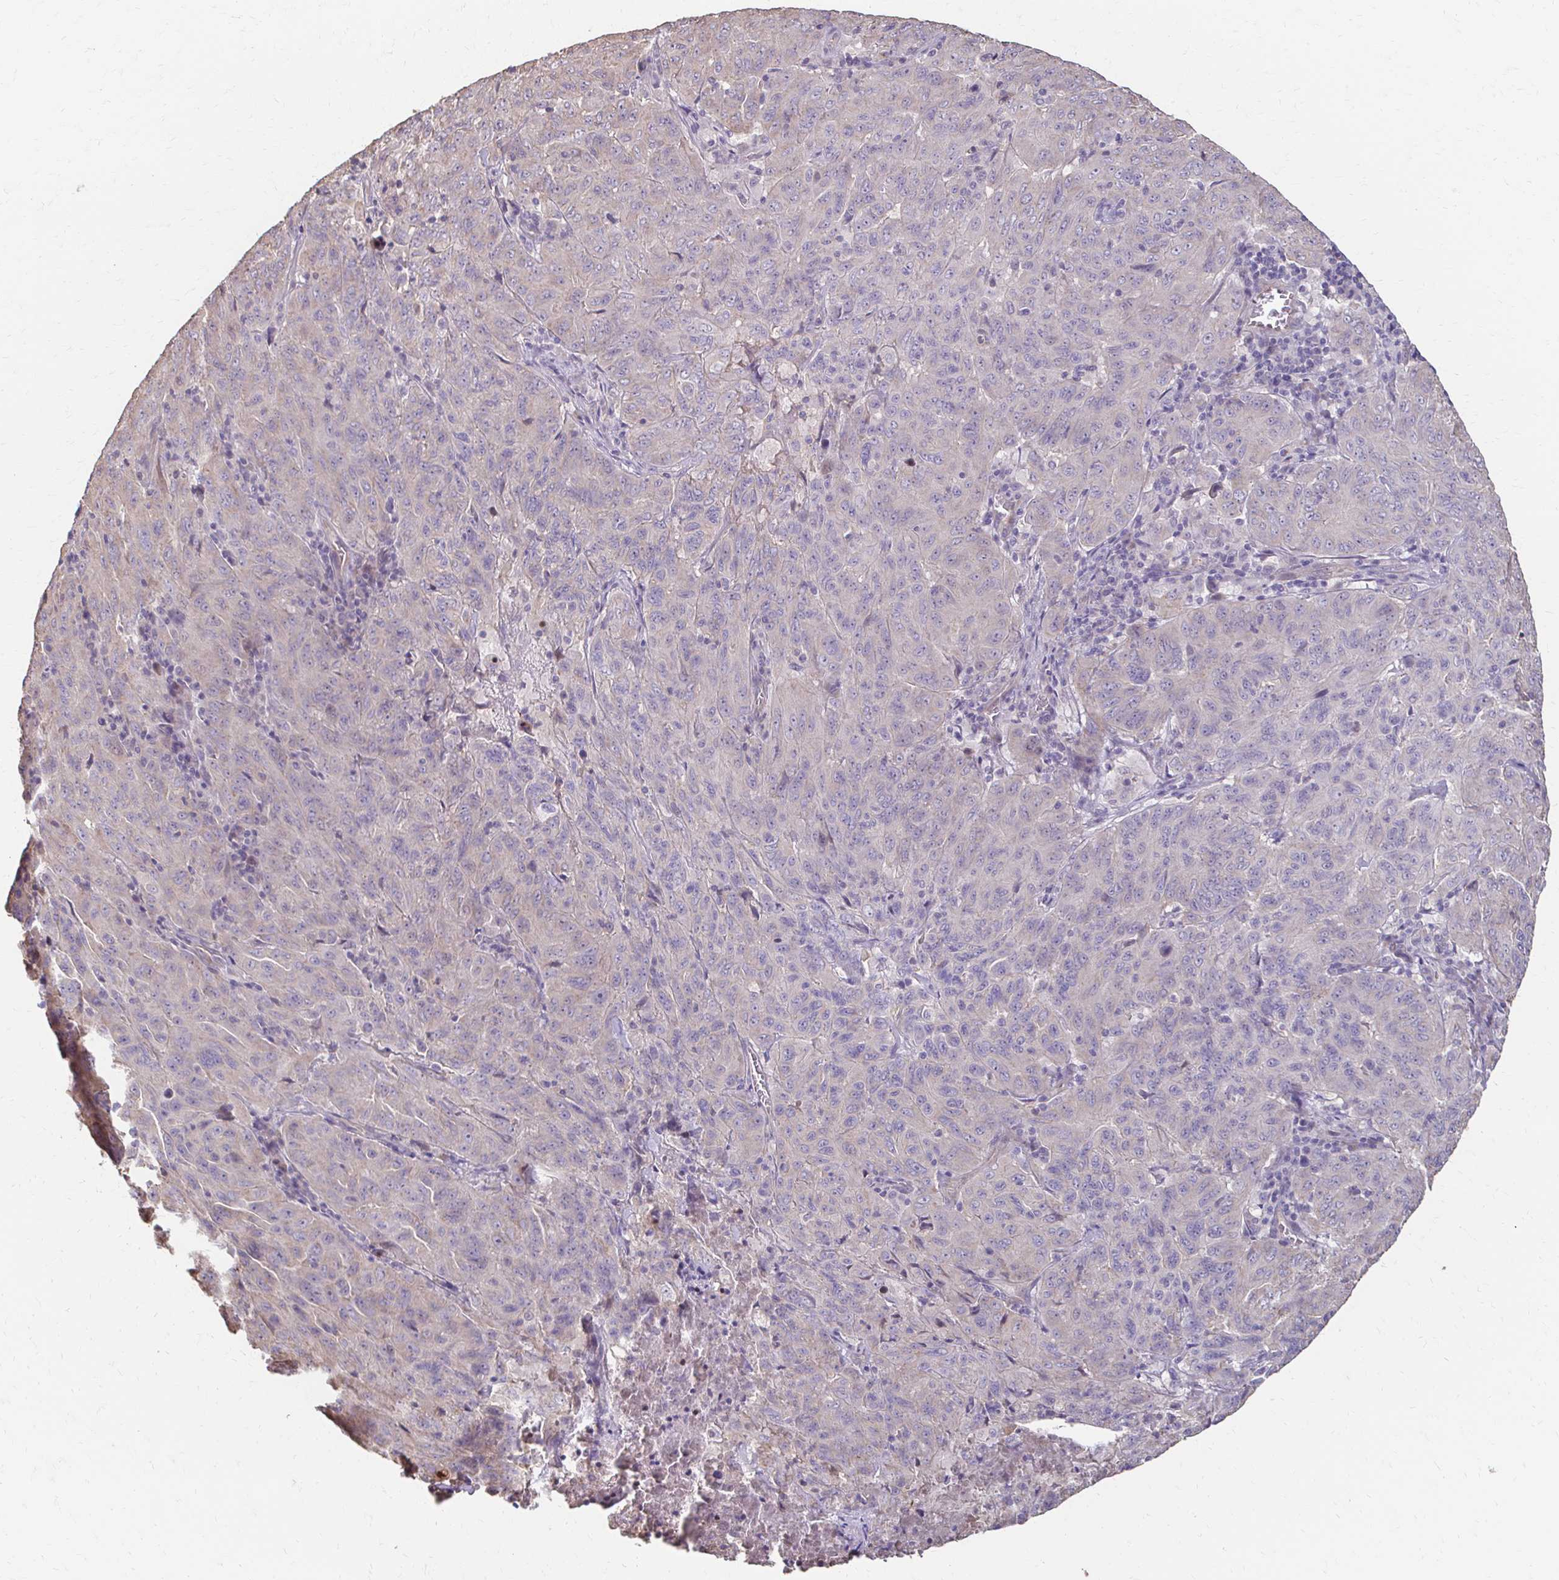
{"staining": {"intensity": "negative", "quantity": "none", "location": "none"}, "tissue": "pancreatic cancer", "cell_type": "Tumor cells", "image_type": "cancer", "snomed": [{"axis": "morphology", "description": "Adenocarcinoma, NOS"}, {"axis": "topography", "description": "Pancreas"}], "caption": "Protein analysis of pancreatic cancer shows no significant positivity in tumor cells.", "gene": "IL18BP", "patient": {"sex": "male", "age": 63}}